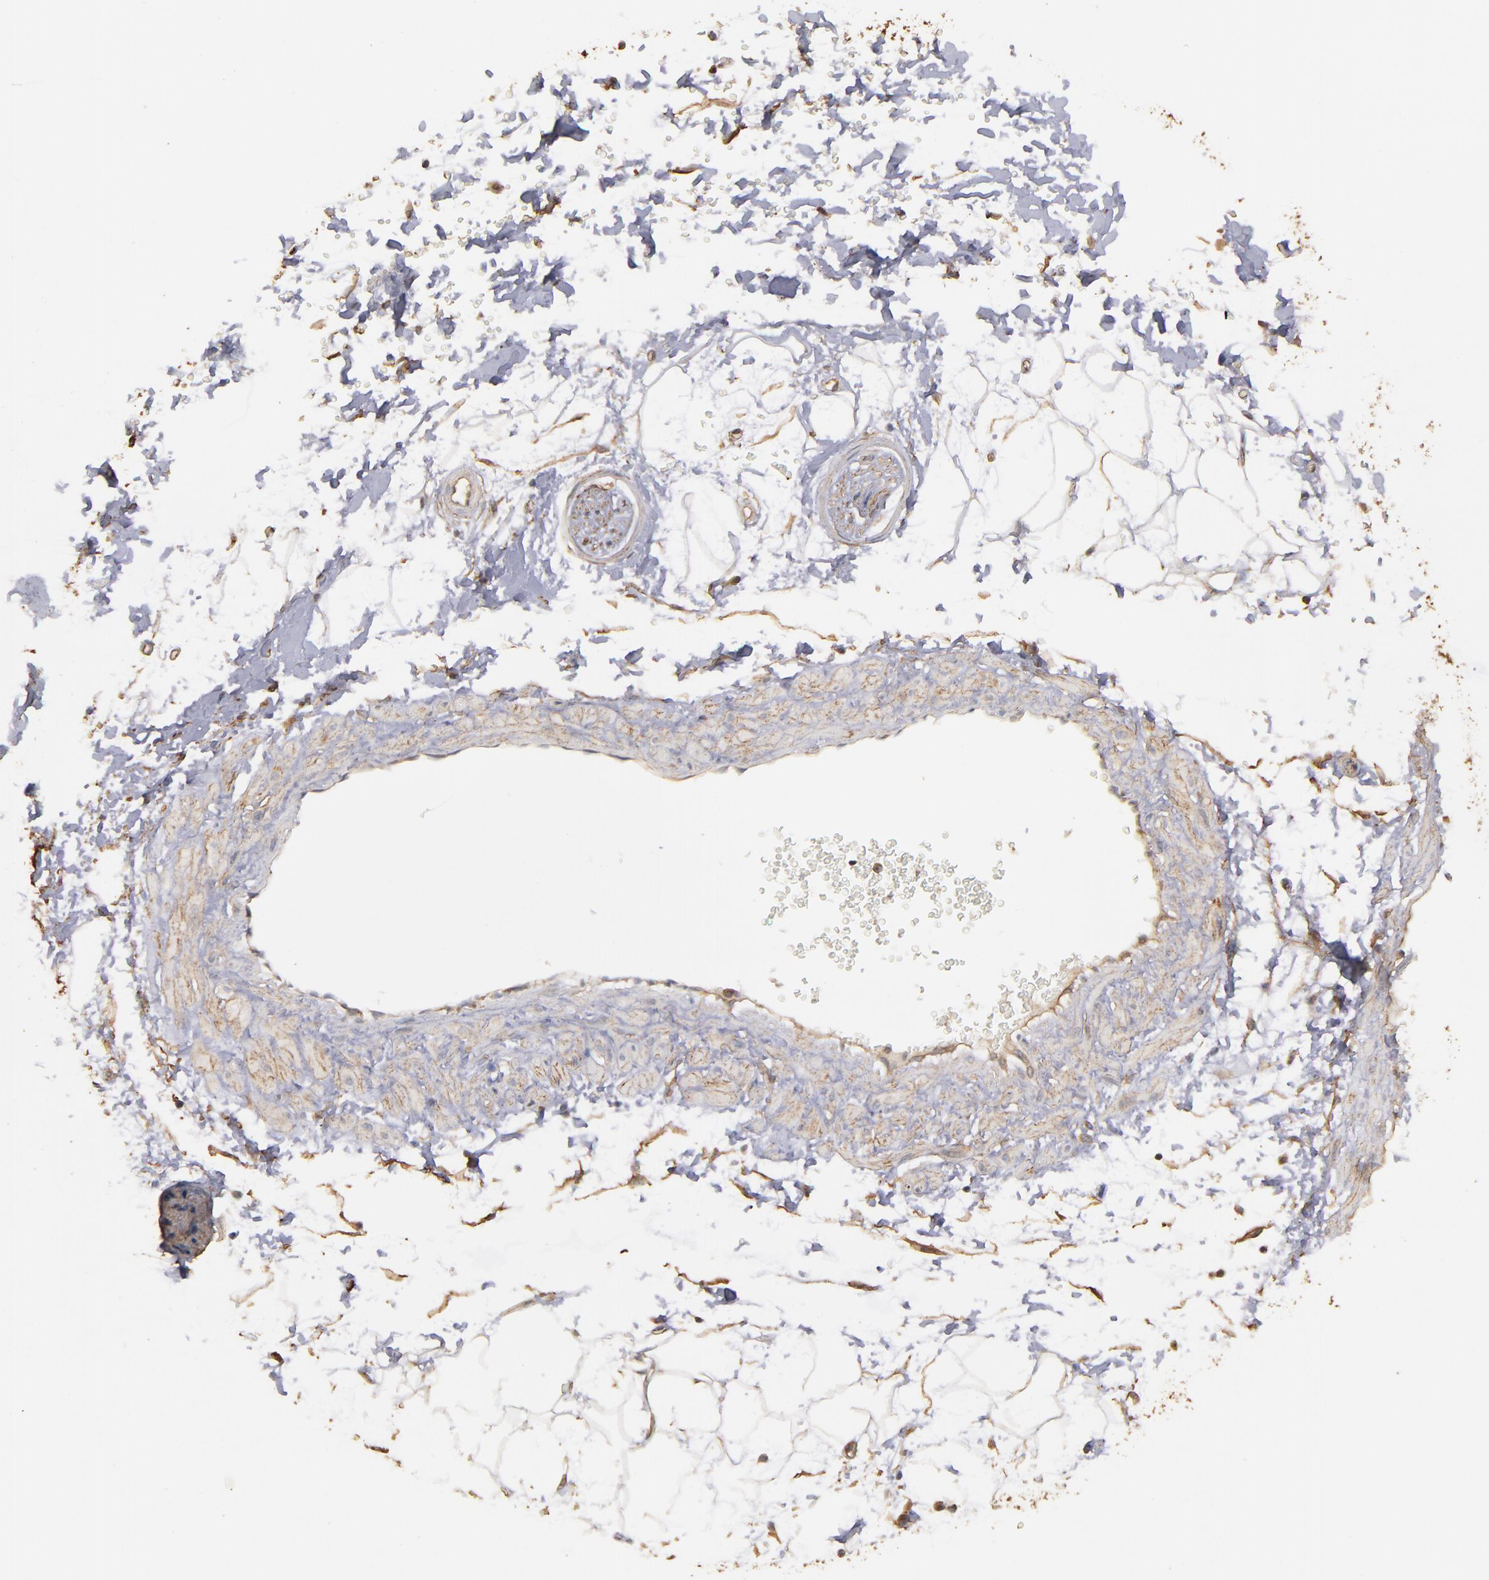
{"staining": {"intensity": "moderate", "quantity": ">75%", "location": "cytoplasmic/membranous"}, "tissue": "adipose tissue", "cell_type": "Adipocytes", "image_type": "normal", "snomed": [{"axis": "morphology", "description": "Normal tissue, NOS"}, {"axis": "topography", "description": "Soft tissue"}], "caption": "Adipocytes demonstrate medium levels of moderate cytoplasmic/membranous staining in approximately >75% of cells in benign adipose tissue.", "gene": "DMD", "patient": {"sex": "male", "age": 72}}